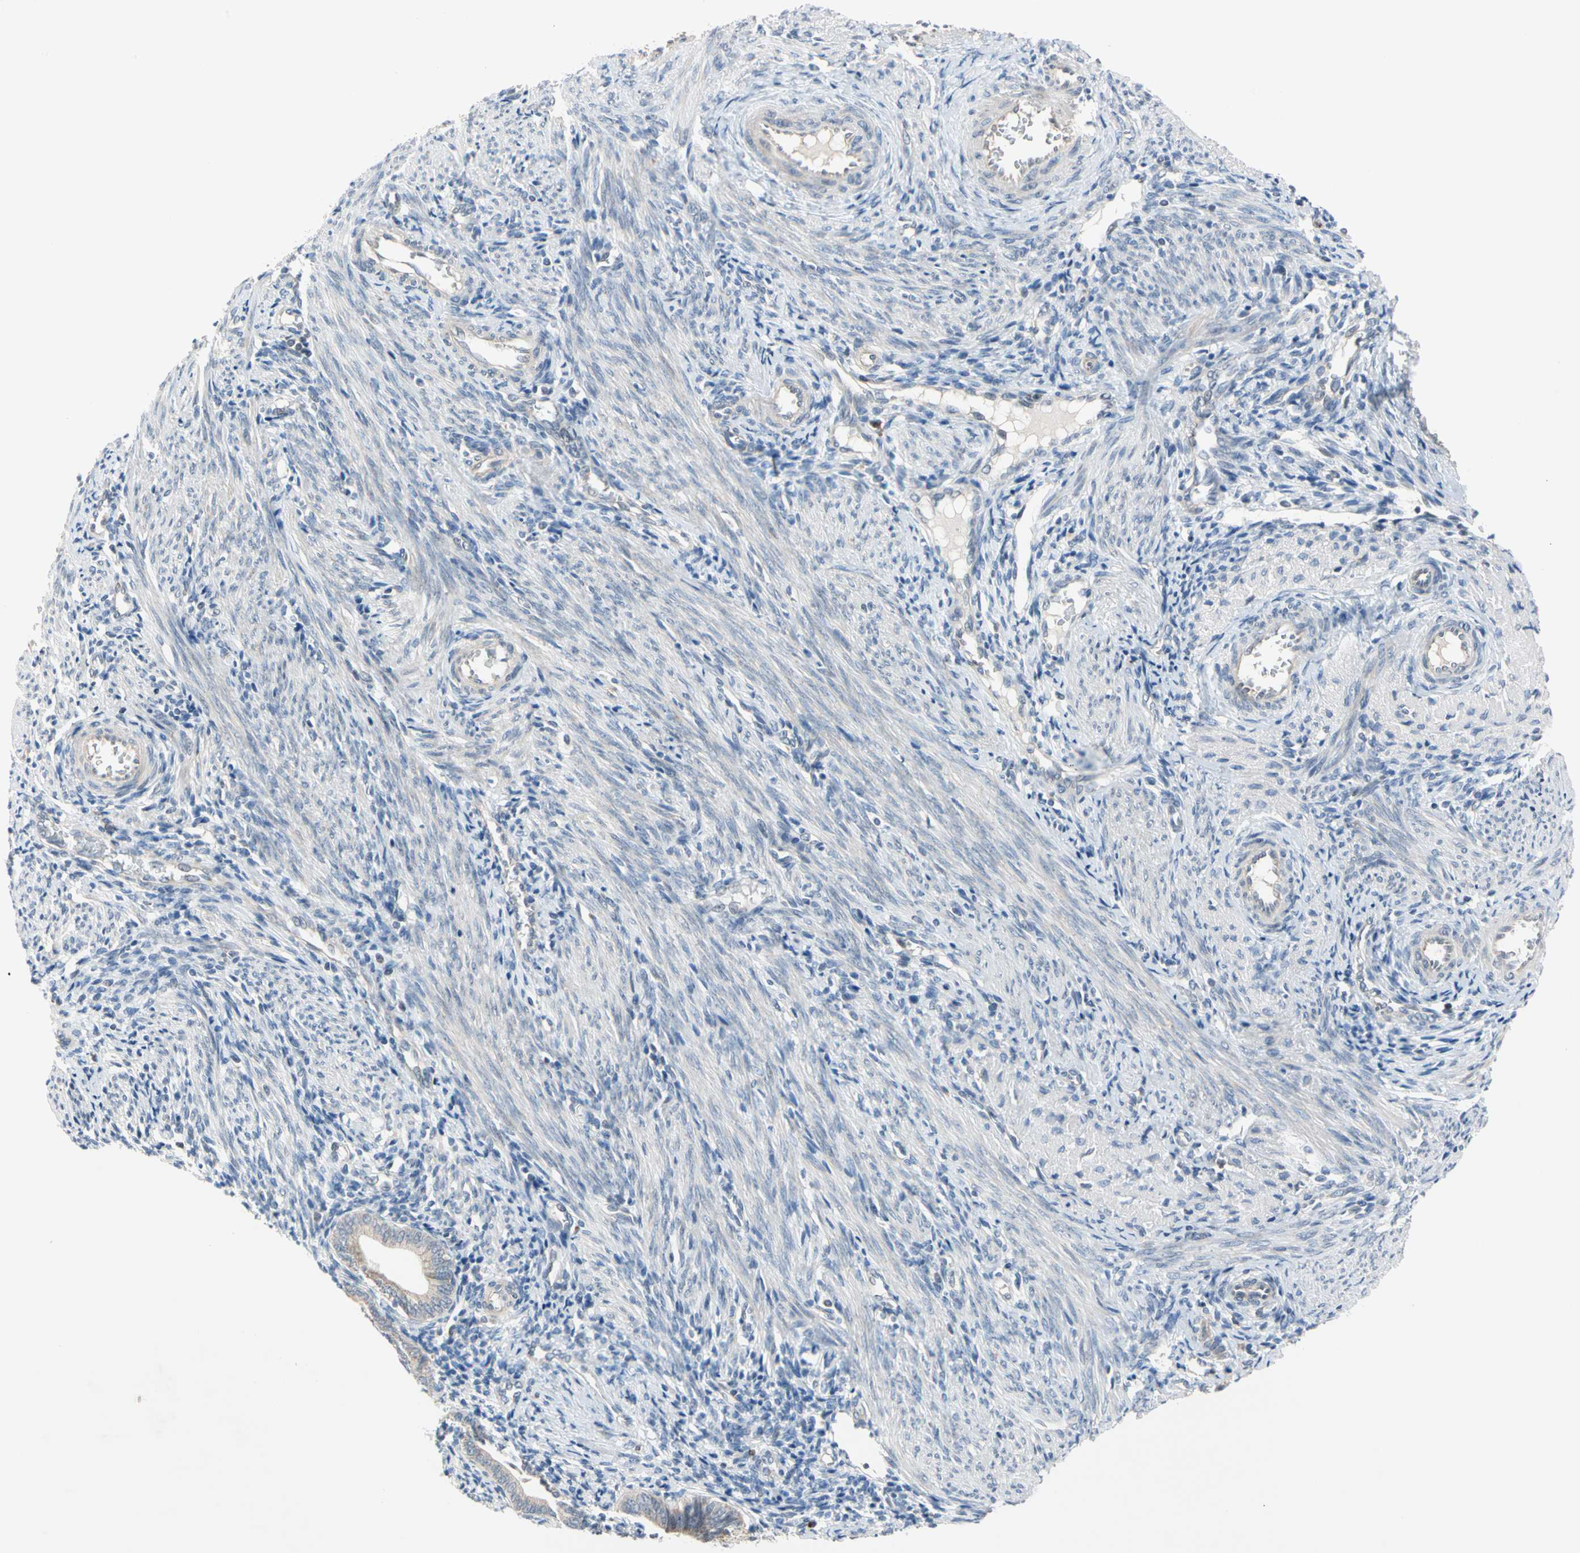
{"staining": {"intensity": "weak", "quantity": "25%-75%", "location": "cytoplasmic/membranous"}, "tissue": "endometrium", "cell_type": "Cells in endometrial stroma", "image_type": "normal", "snomed": [{"axis": "morphology", "description": "Normal tissue, NOS"}, {"axis": "topography", "description": "Uterus"}, {"axis": "topography", "description": "Endometrium"}], "caption": "This photomicrograph shows normal endometrium stained with immunohistochemistry (IHC) to label a protein in brown. The cytoplasmic/membranous of cells in endometrial stroma show weak positivity for the protein. Nuclei are counter-stained blue.", "gene": "MARK1", "patient": {"sex": "female", "age": 33}}